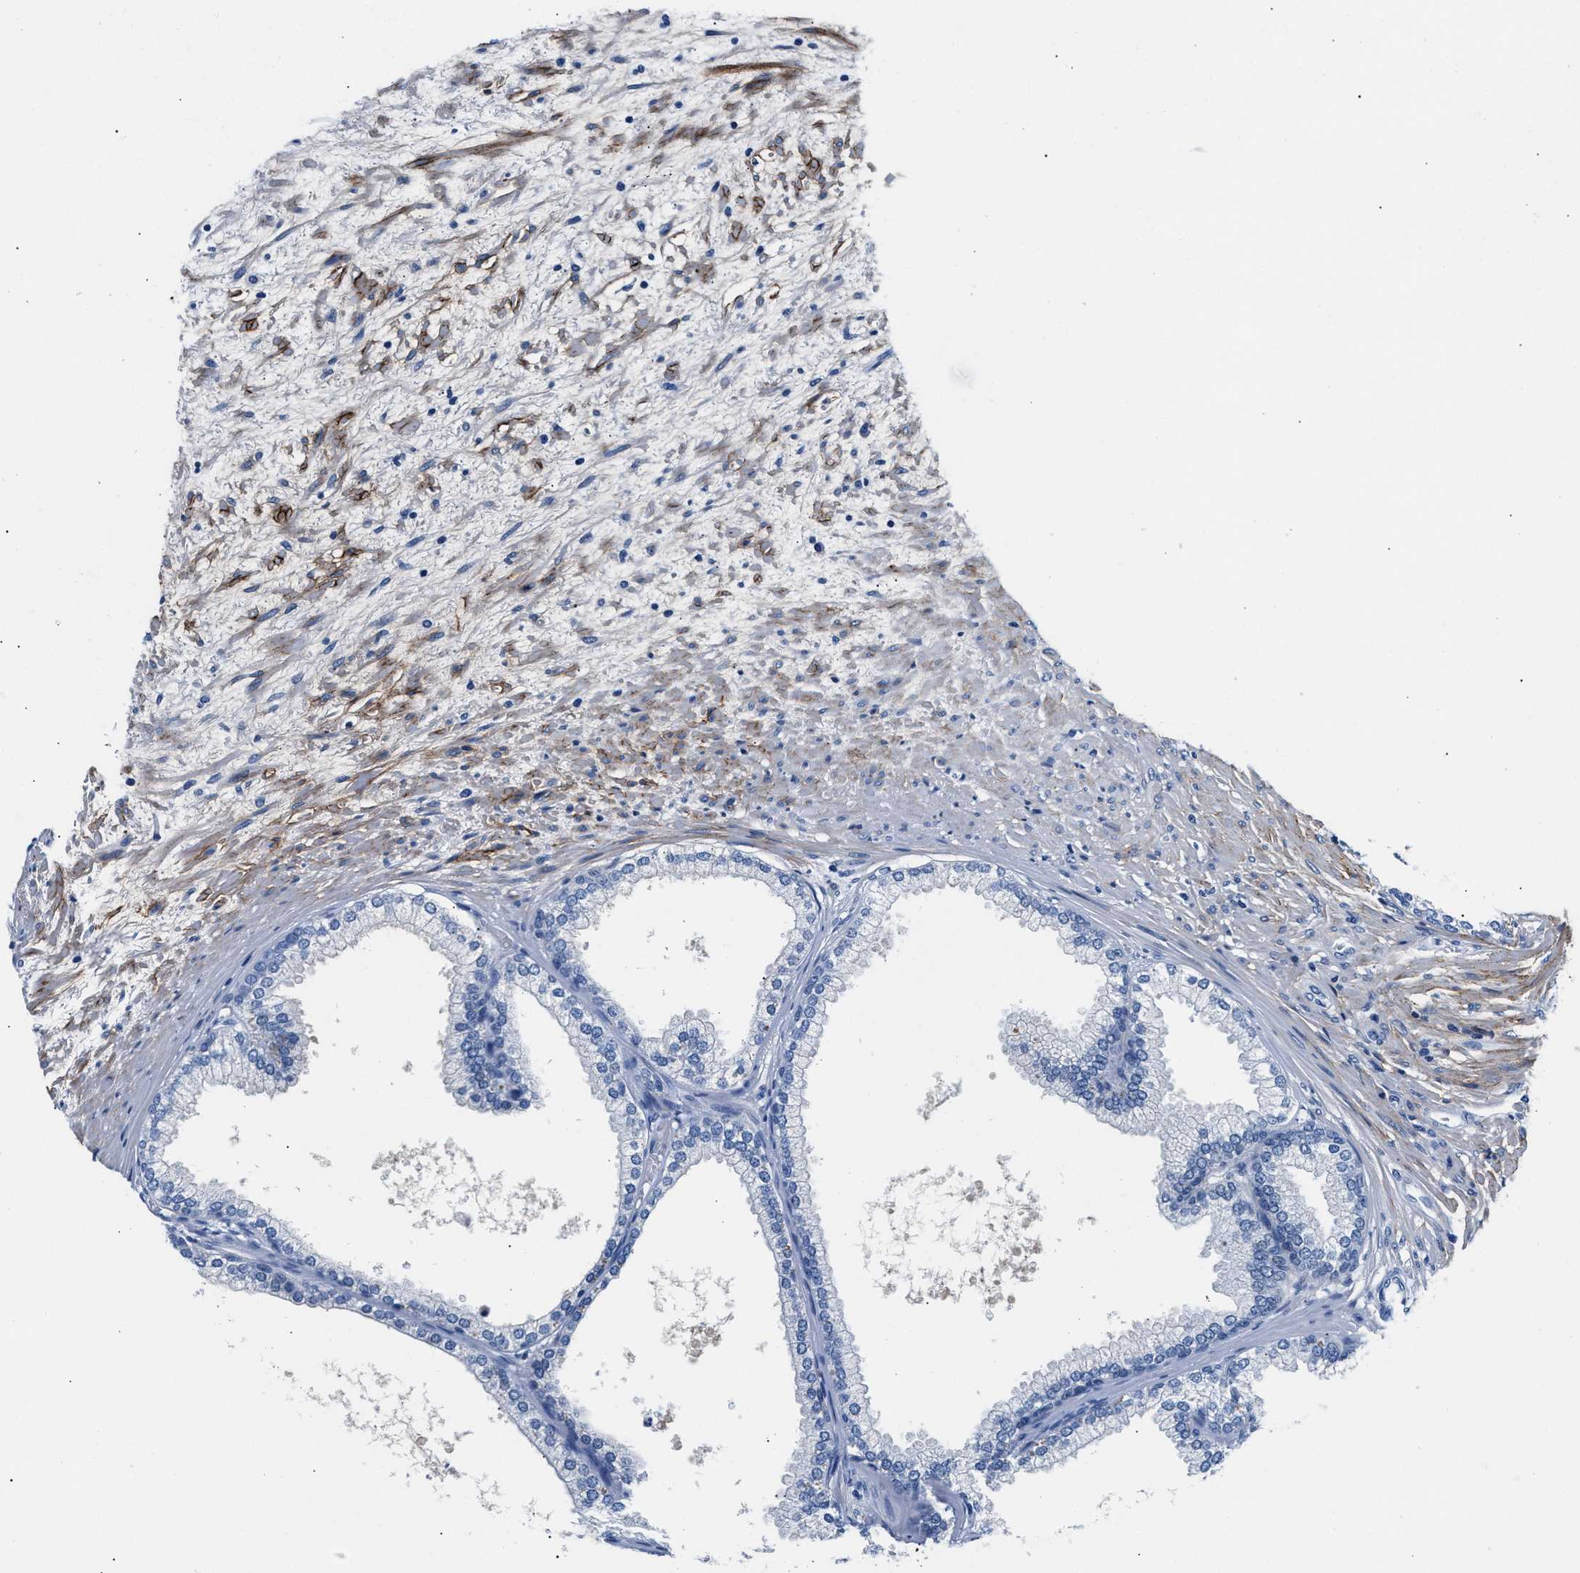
{"staining": {"intensity": "negative", "quantity": "none", "location": "none"}, "tissue": "prostate", "cell_type": "Glandular cells", "image_type": "normal", "snomed": [{"axis": "morphology", "description": "Normal tissue, NOS"}, {"axis": "topography", "description": "Prostate"}], "caption": "DAB immunohistochemical staining of normal prostate exhibits no significant expression in glandular cells.", "gene": "TNR", "patient": {"sex": "male", "age": 76}}